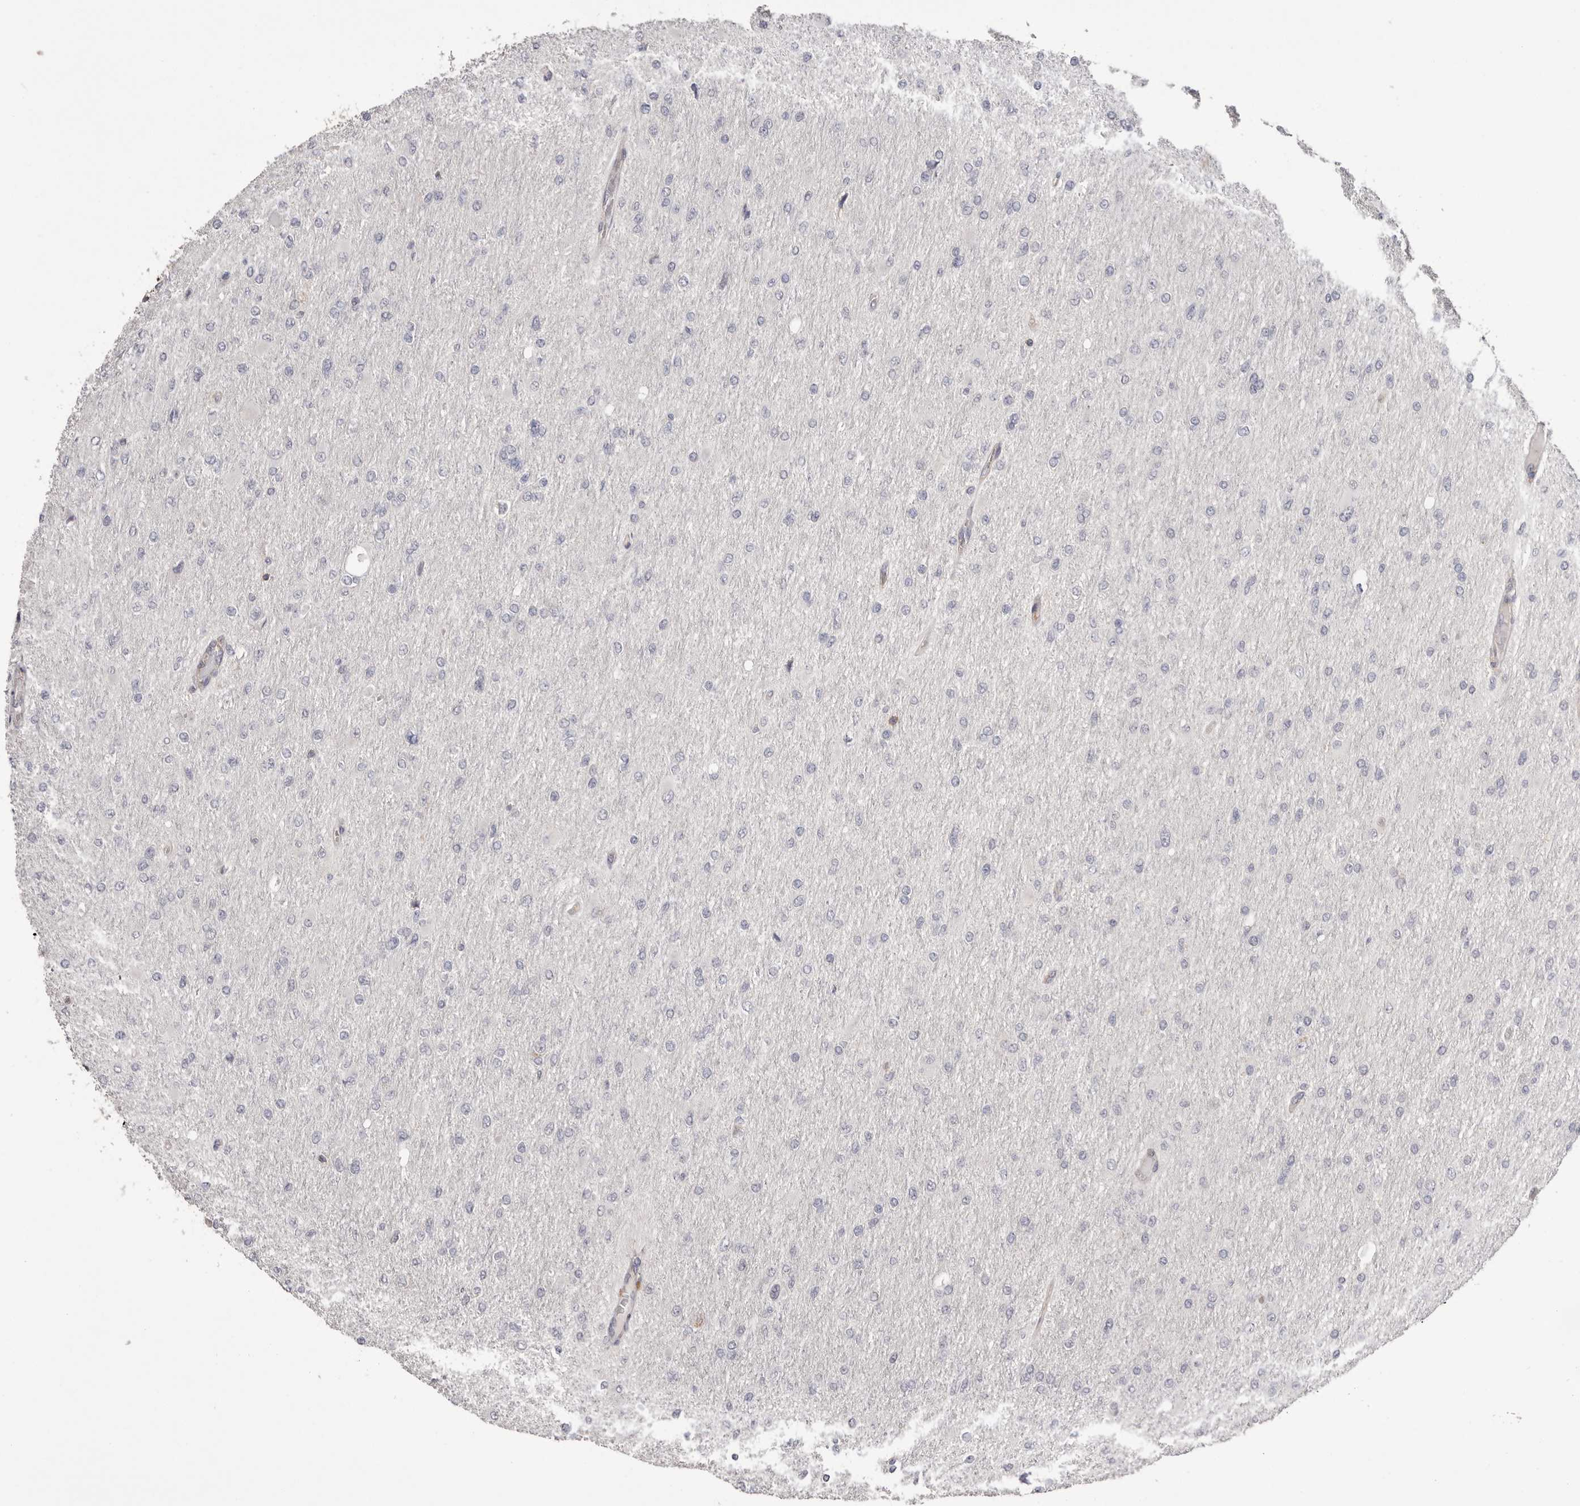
{"staining": {"intensity": "negative", "quantity": "none", "location": "none"}, "tissue": "glioma", "cell_type": "Tumor cells", "image_type": "cancer", "snomed": [{"axis": "morphology", "description": "Glioma, malignant, High grade"}, {"axis": "topography", "description": "Cerebral cortex"}], "caption": "Malignant glioma (high-grade) stained for a protein using immunohistochemistry (IHC) reveals no expression tumor cells.", "gene": "MMACHC", "patient": {"sex": "female", "age": 36}}